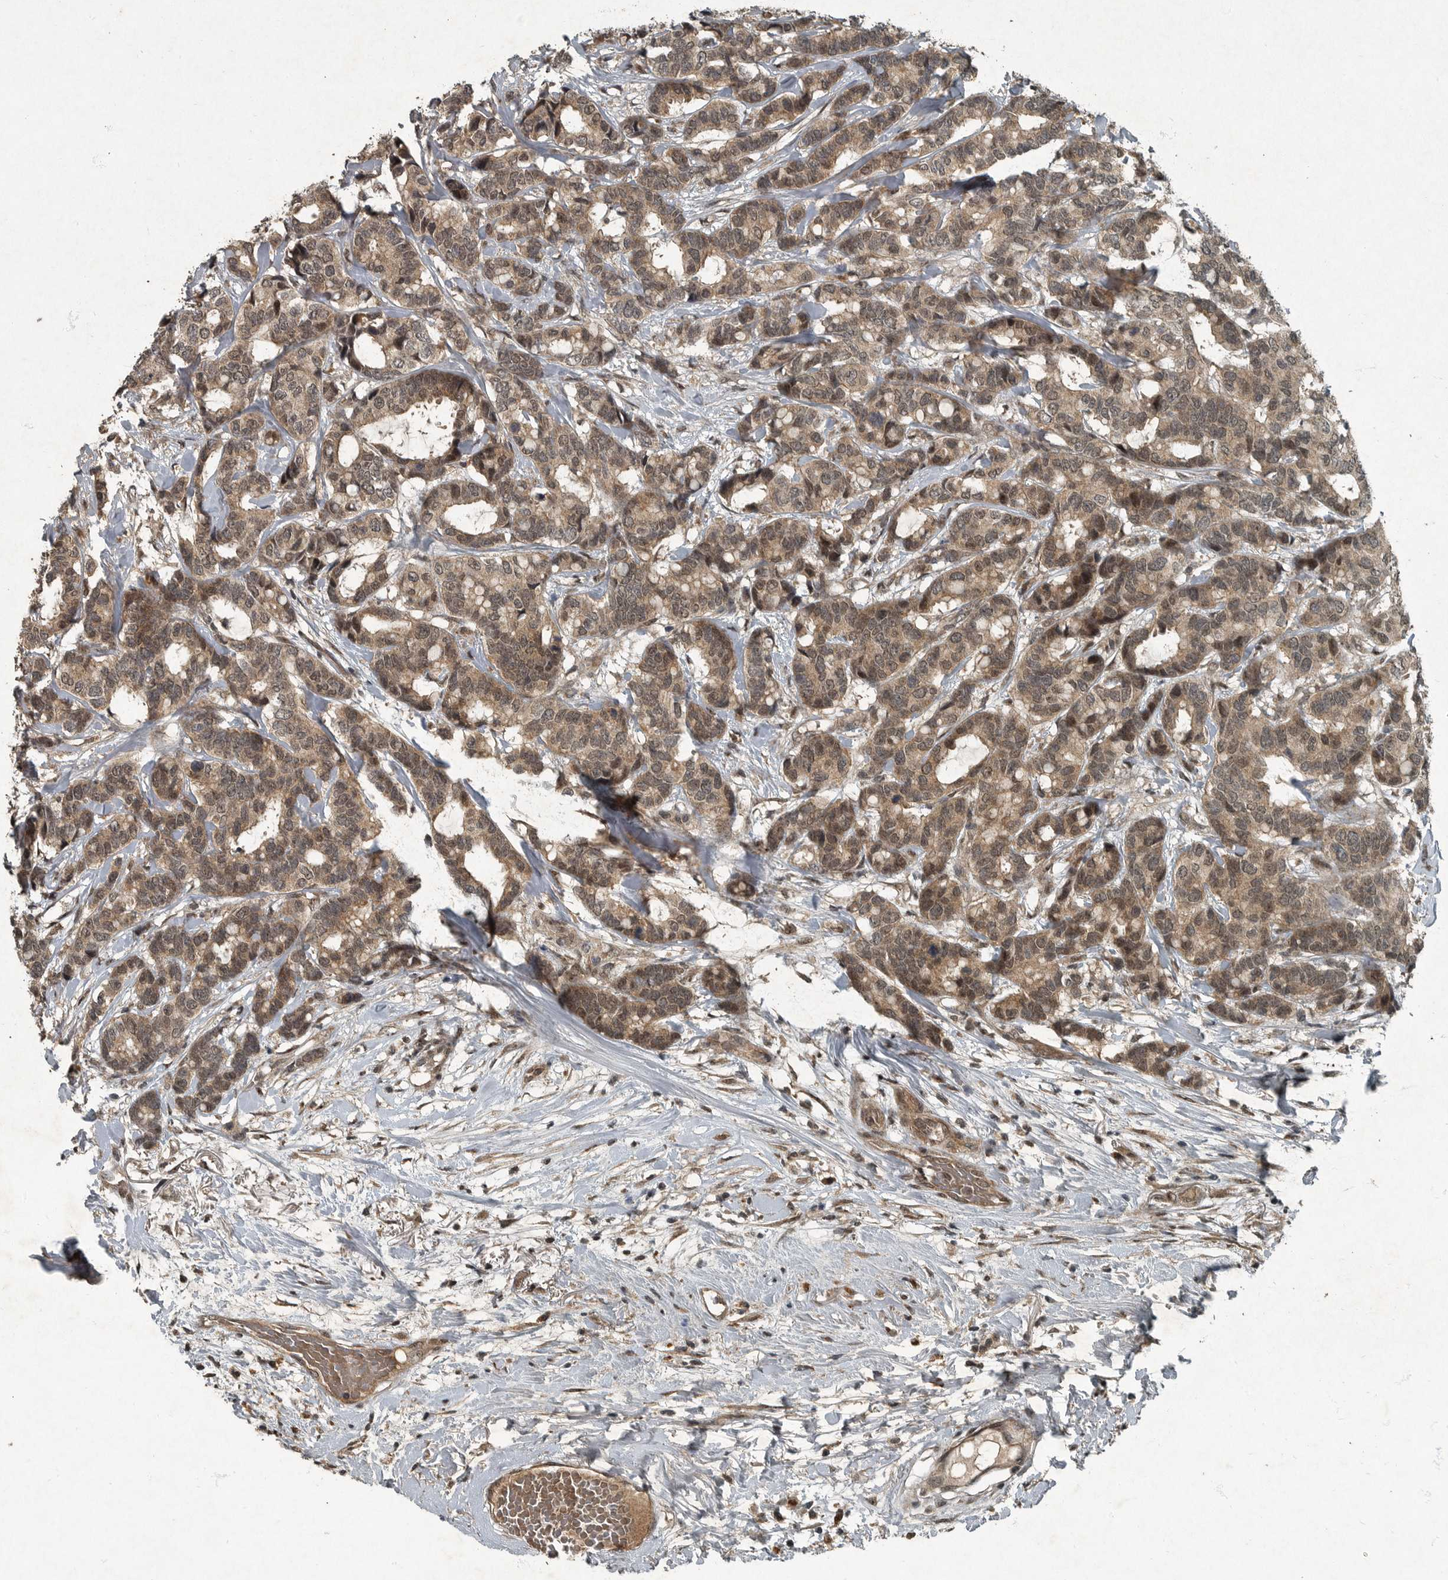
{"staining": {"intensity": "moderate", "quantity": ">75%", "location": "cytoplasmic/membranous,nuclear"}, "tissue": "breast cancer", "cell_type": "Tumor cells", "image_type": "cancer", "snomed": [{"axis": "morphology", "description": "Duct carcinoma"}, {"axis": "topography", "description": "Breast"}], "caption": "Brown immunohistochemical staining in infiltrating ductal carcinoma (breast) exhibits moderate cytoplasmic/membranous and nuclear staining in about >75% of tumor cells. The staining was performed using DAB to visualize the protein expression in brown, while the nuclei were stained in blue with hematoxylin (Magnification: 20x).", "gene": "FOXO1", "patient": {"sex": "female", "age": 87}}